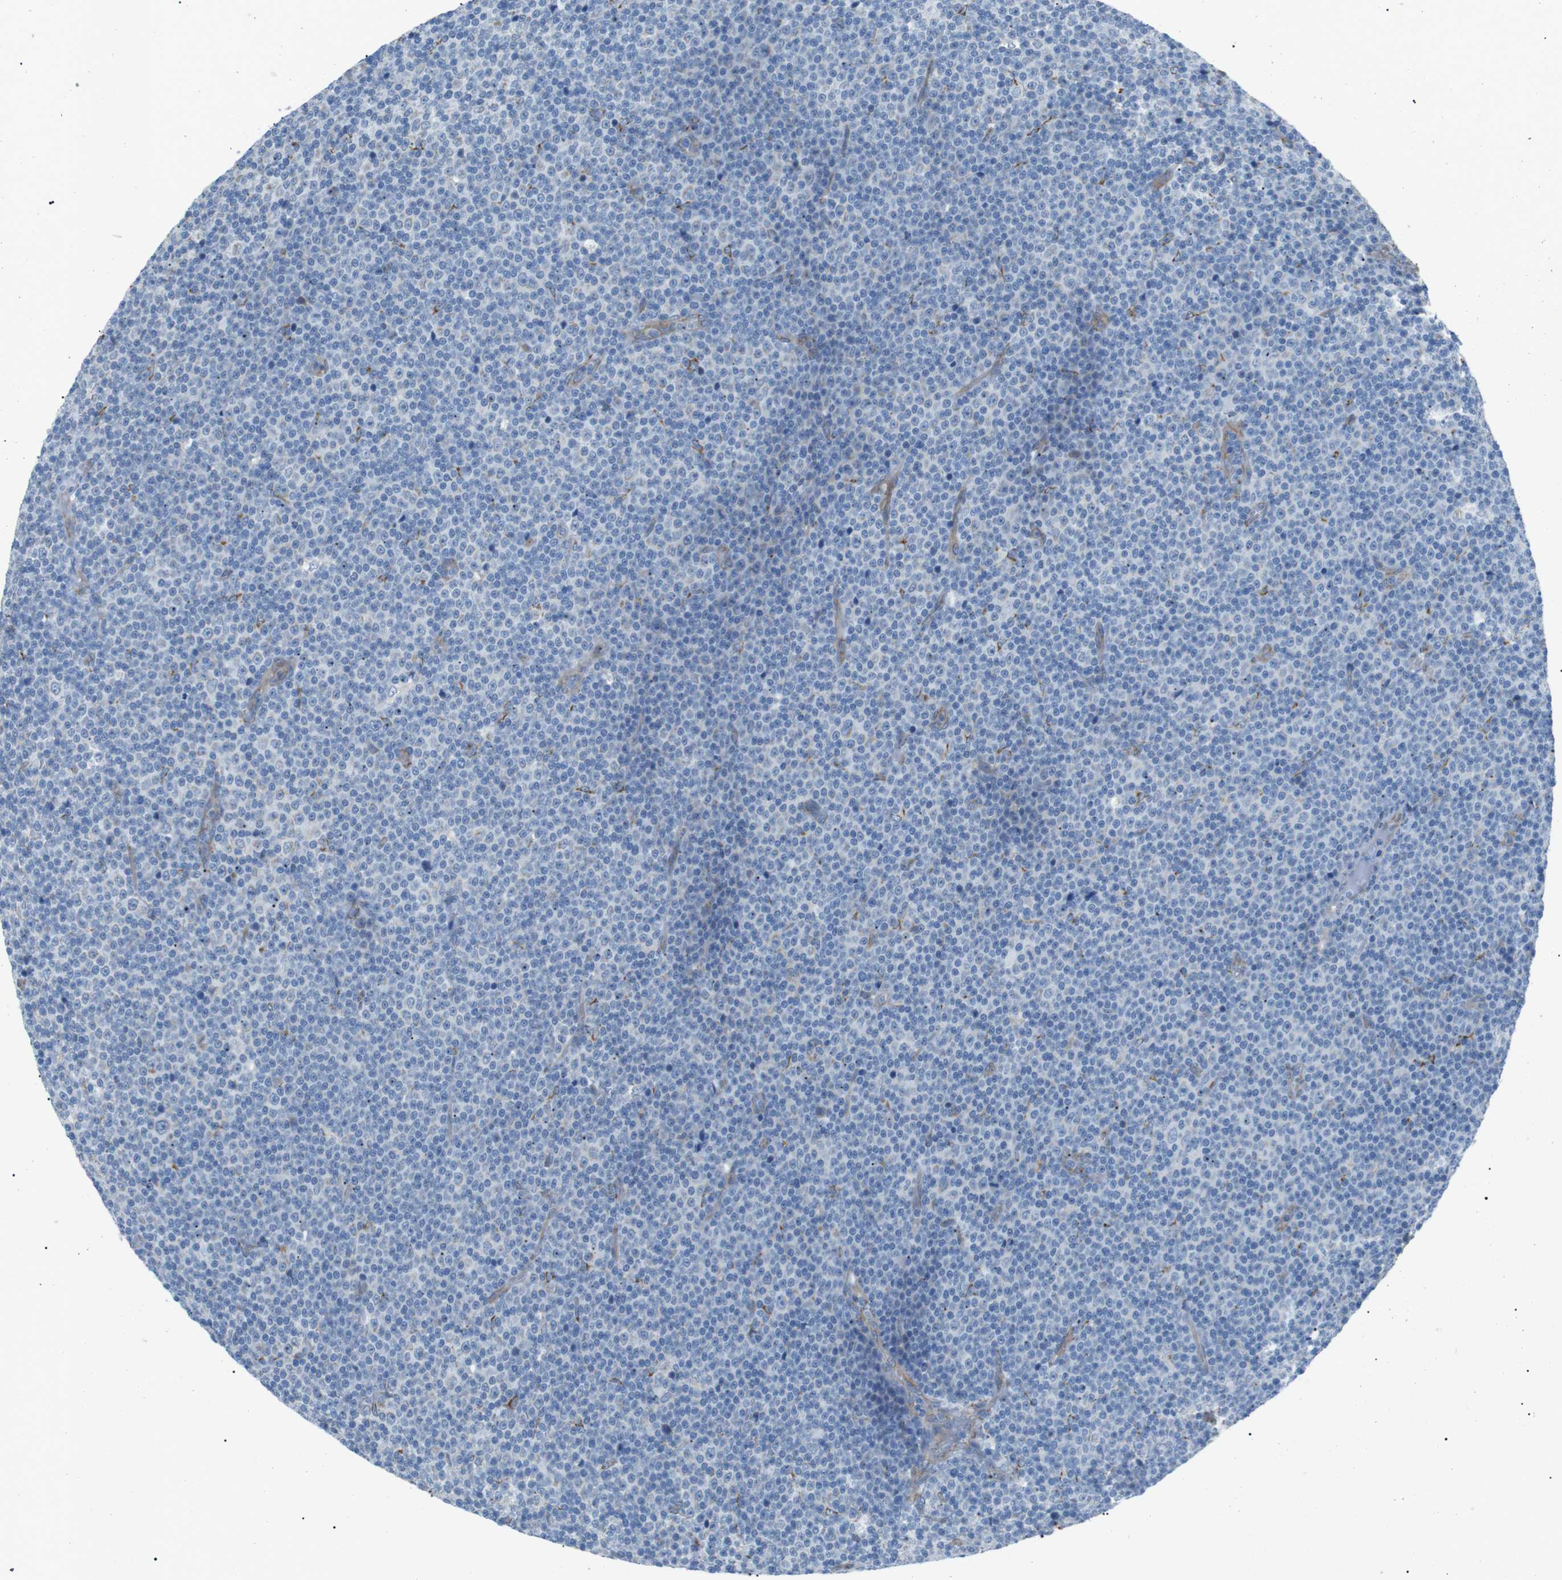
{"staining": {"intensity": "negative", "quantity": "none", "location": "none"}, "tissue": "lymphoma", "cell_type": "Tumor cells", "image_type": "cancer", "snomed": [{"axis": "morphology", "description": "Malignant lymphoma, non-Hodgkin's type, Low grade"}, {"axis": "topography", "description": "Lymph node"}], "caption": "An IHC photomicrograph of lymphoma is shown. There is no staining in tumor cells of lymphoma.", "gene": "MTARC2", "patient": {"sex": "female", "age": 67}}